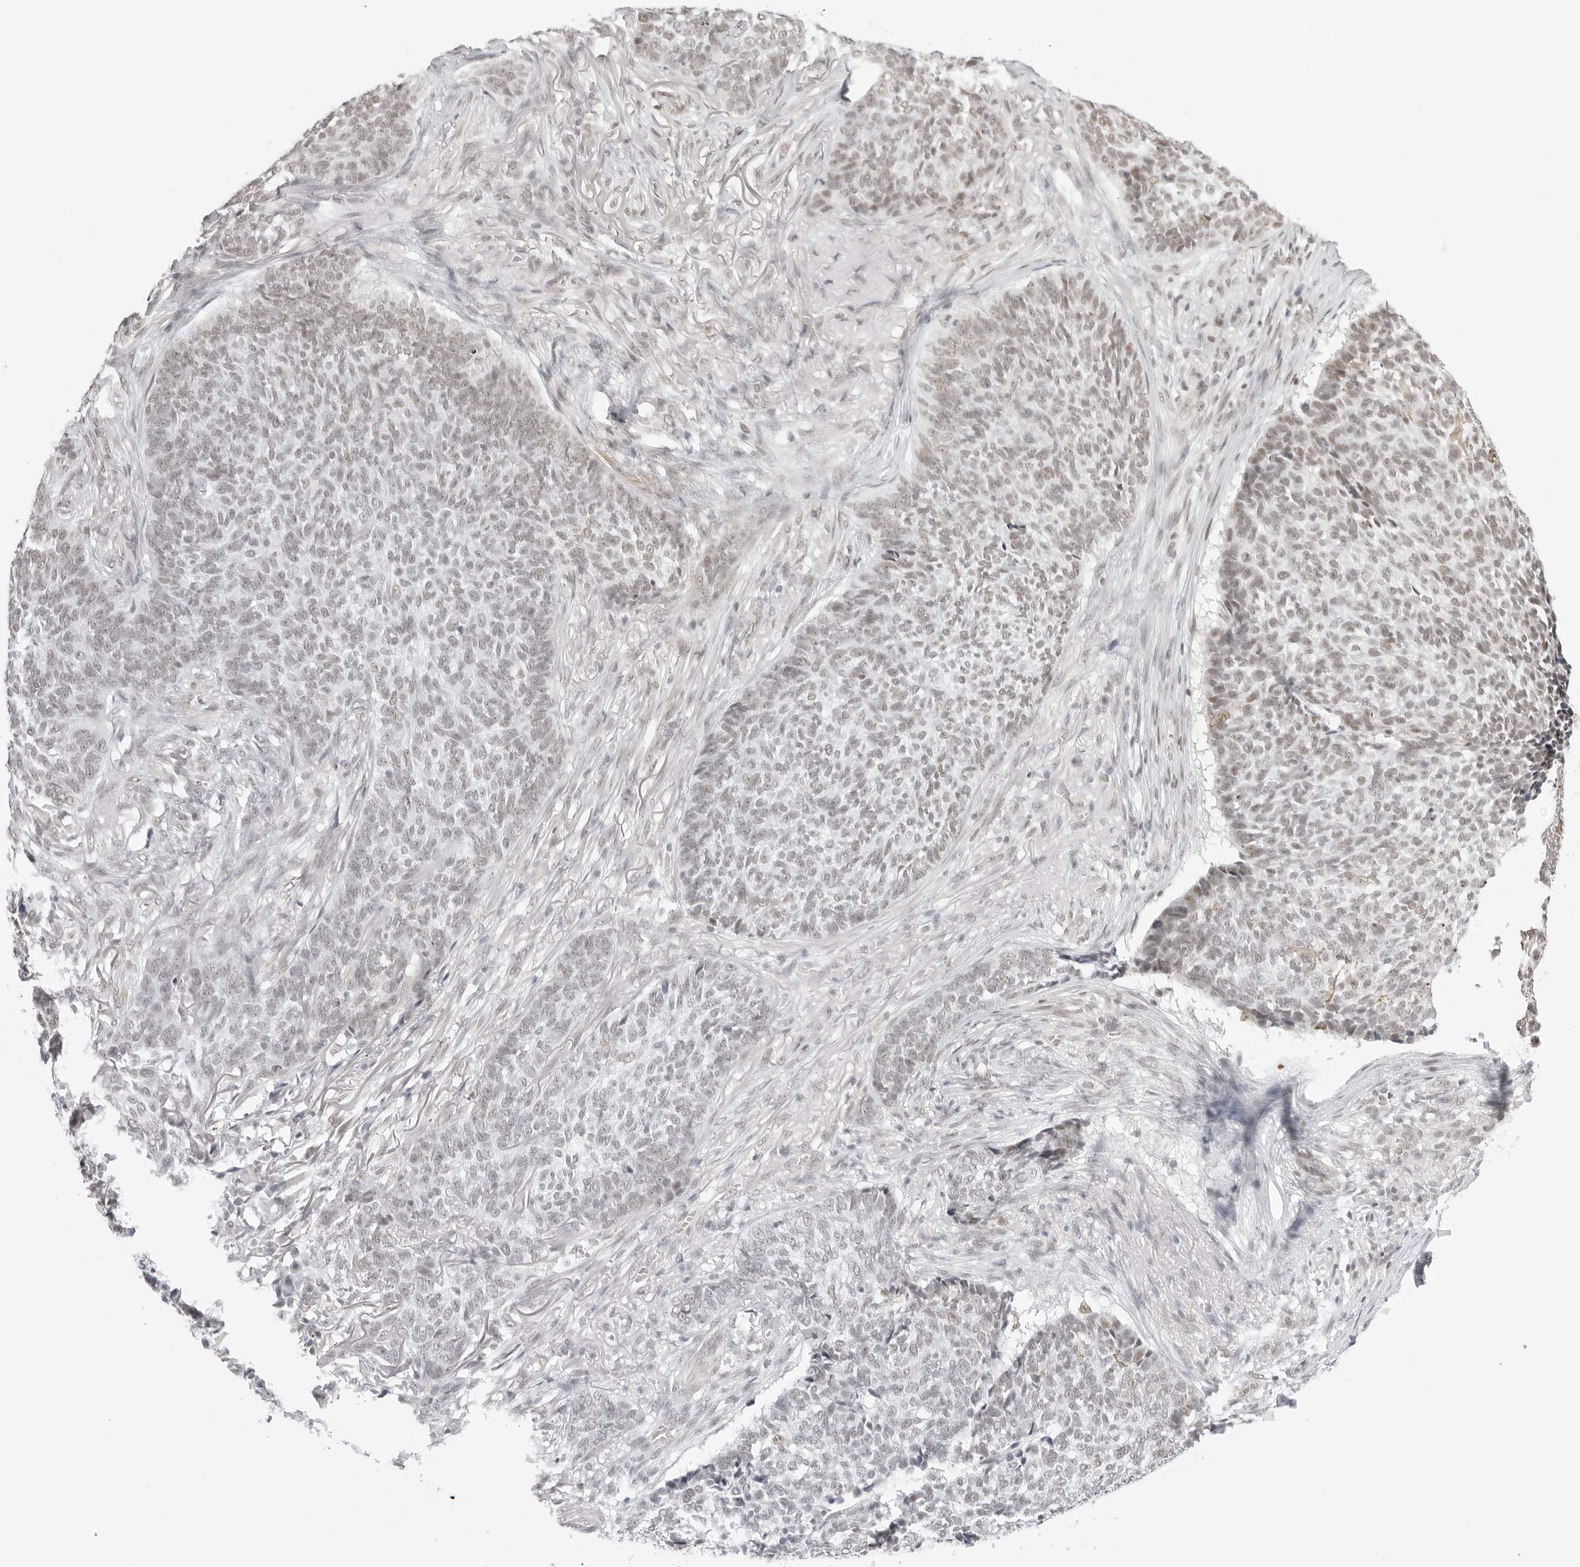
{"staining": {"intensity": "weak", "quantity": "<25%", "location": "nuclear"}, "tissue": "skin cancer", "cell_type": "Tumor cells", "image_type": "cancer", "snomed": [{"axis": "morphology", "description": "Basal cell carcinoma"}, {"axis": "topography", "description": "Skin"}], "caption": "Protein analysis of skin cancer exhibits no significant positivity in tumor cells.", "gene": "TCIM", "patient": {"sex": "male", "age": 85}}